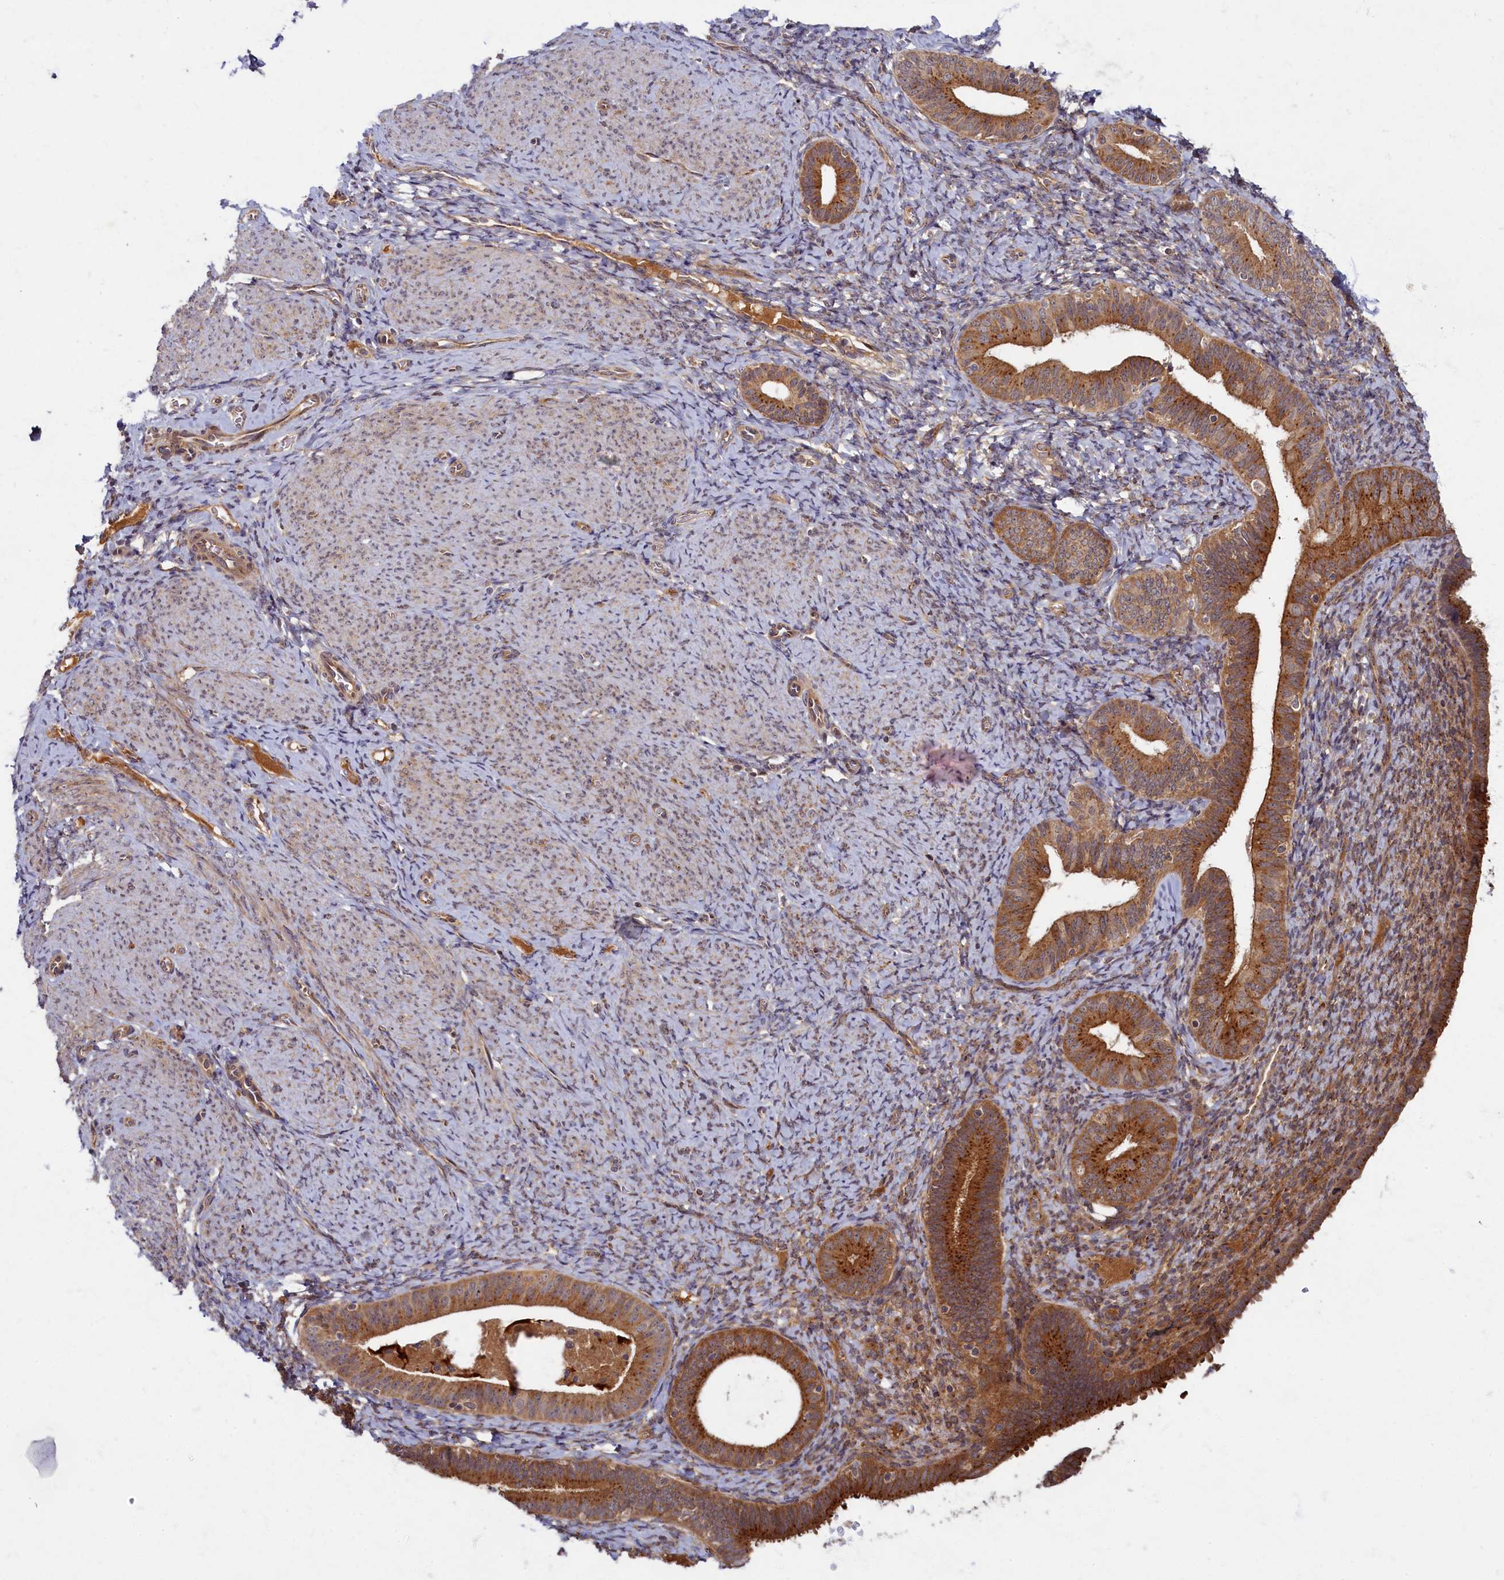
{"staining": {"intensity": "moderate", "quantity": ">75%", "location": "cytoplasmic/membranous"}, "tissue": "endometrium", "cell_type": "Cells in endometrial stroma", "image_type": "normal", "snomed": [{"axis": "morphology", "description": "Normal tissue, NOS"}, {"axis": "topography", "description": "Endometrium"}], "caption": "Cells in endometrial stroma demonstrate moderate cytoplasmic/membranous expression in about >75% of cells in benign endometrium.", "gene": "BICD1", "patient": {"sex": "female", "age": 65}}